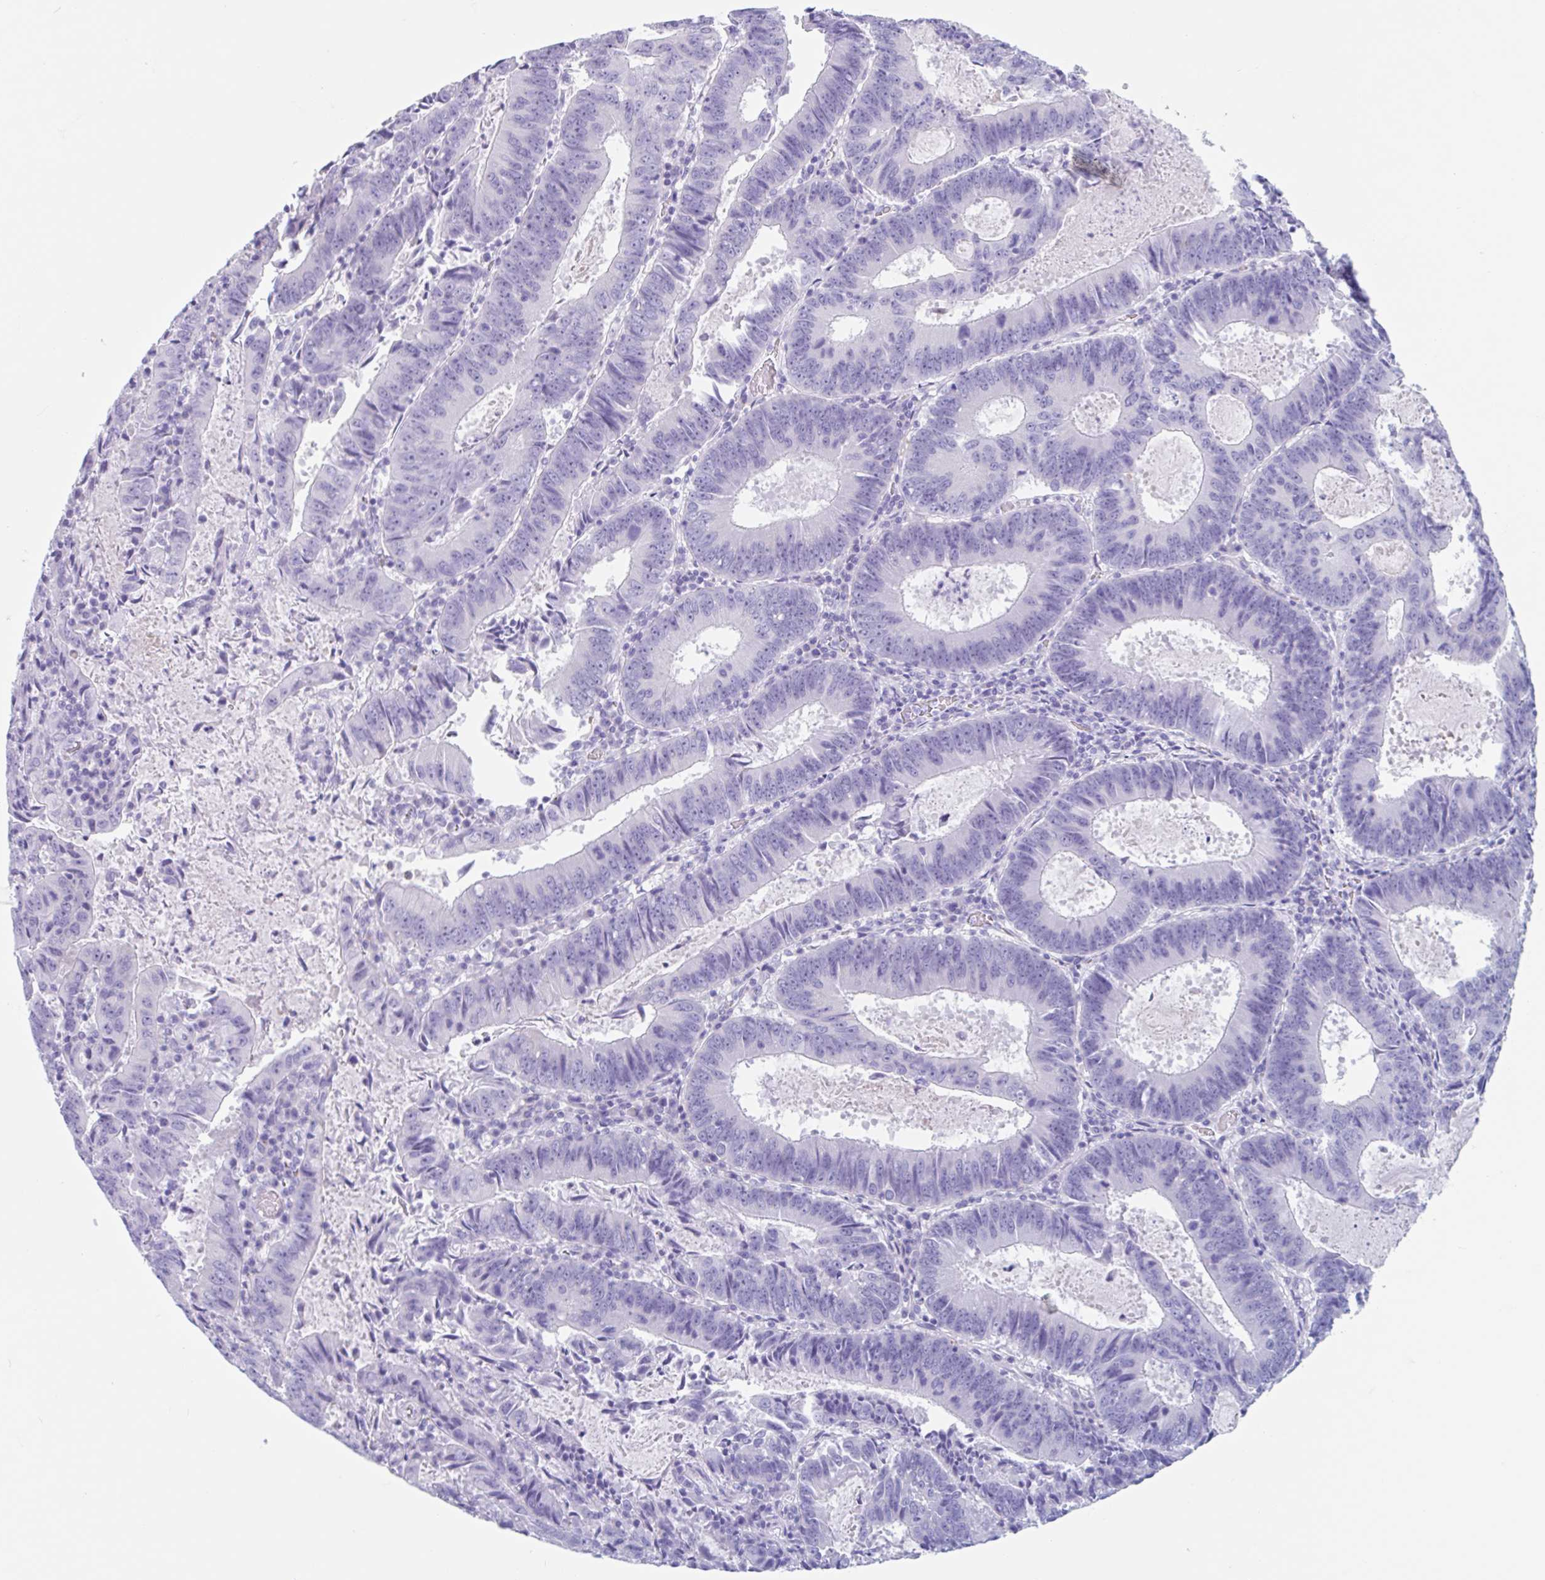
{"staining": {"intensity": "negative", "quantity": "none", "location": "none"}, "tissue": "colorectal cancer", "cell_type": "Tumor cells", "image_type": "cancer", "snomed": [{"axis": "morphology", "description": "Adenocarcinoma, NOS"}, {"axis": "topography", "description": "Colon"}], "caption": "Human colorectal cancer (adenocarcinoma) stained for a protein using IHC shows no positivity in tumor cells.", "gene": "CPTP", "patient": {"sex": "male", "age": 67}}